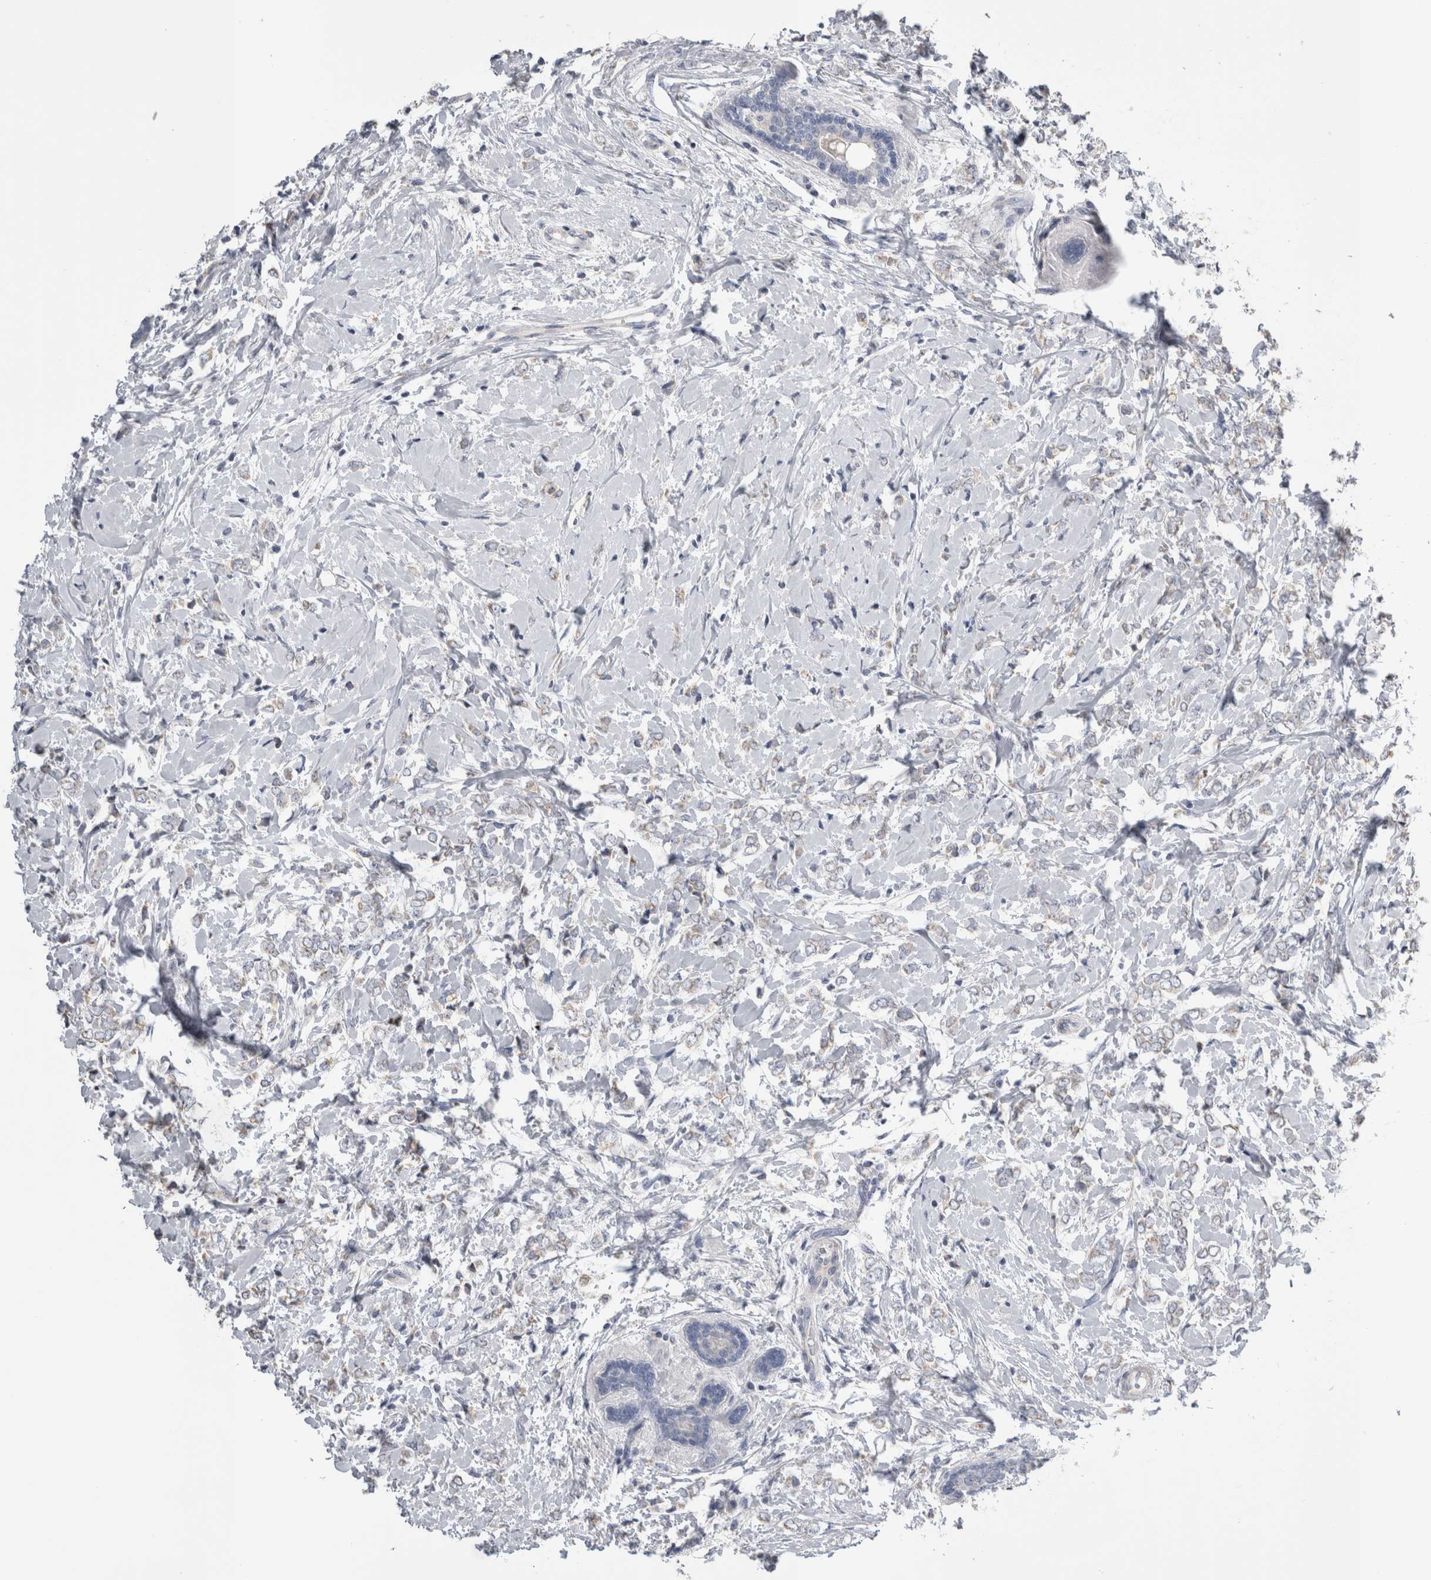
{"staining": {"intensity": "negative", "quantity": "none", "location": "none"}, "tissue": "breast cancer", "cell_type": "Tumor cells", "image_type": "cancer", "snomed": [{"axis": "morphology", "description": "Normal tissue, NOS"}, {"axis": "morphology", "description": "Lobular carcinoma"}, {"axis": "topography", "description": "Breast"}], "caption": "Tumor cells show no significant expression in breast cancer. (DAB immunohistochemistry (IHC) with hematoxylin counter stain).", "gene": "DHRS4", "patient": {"sex": "female", "age": 47}}